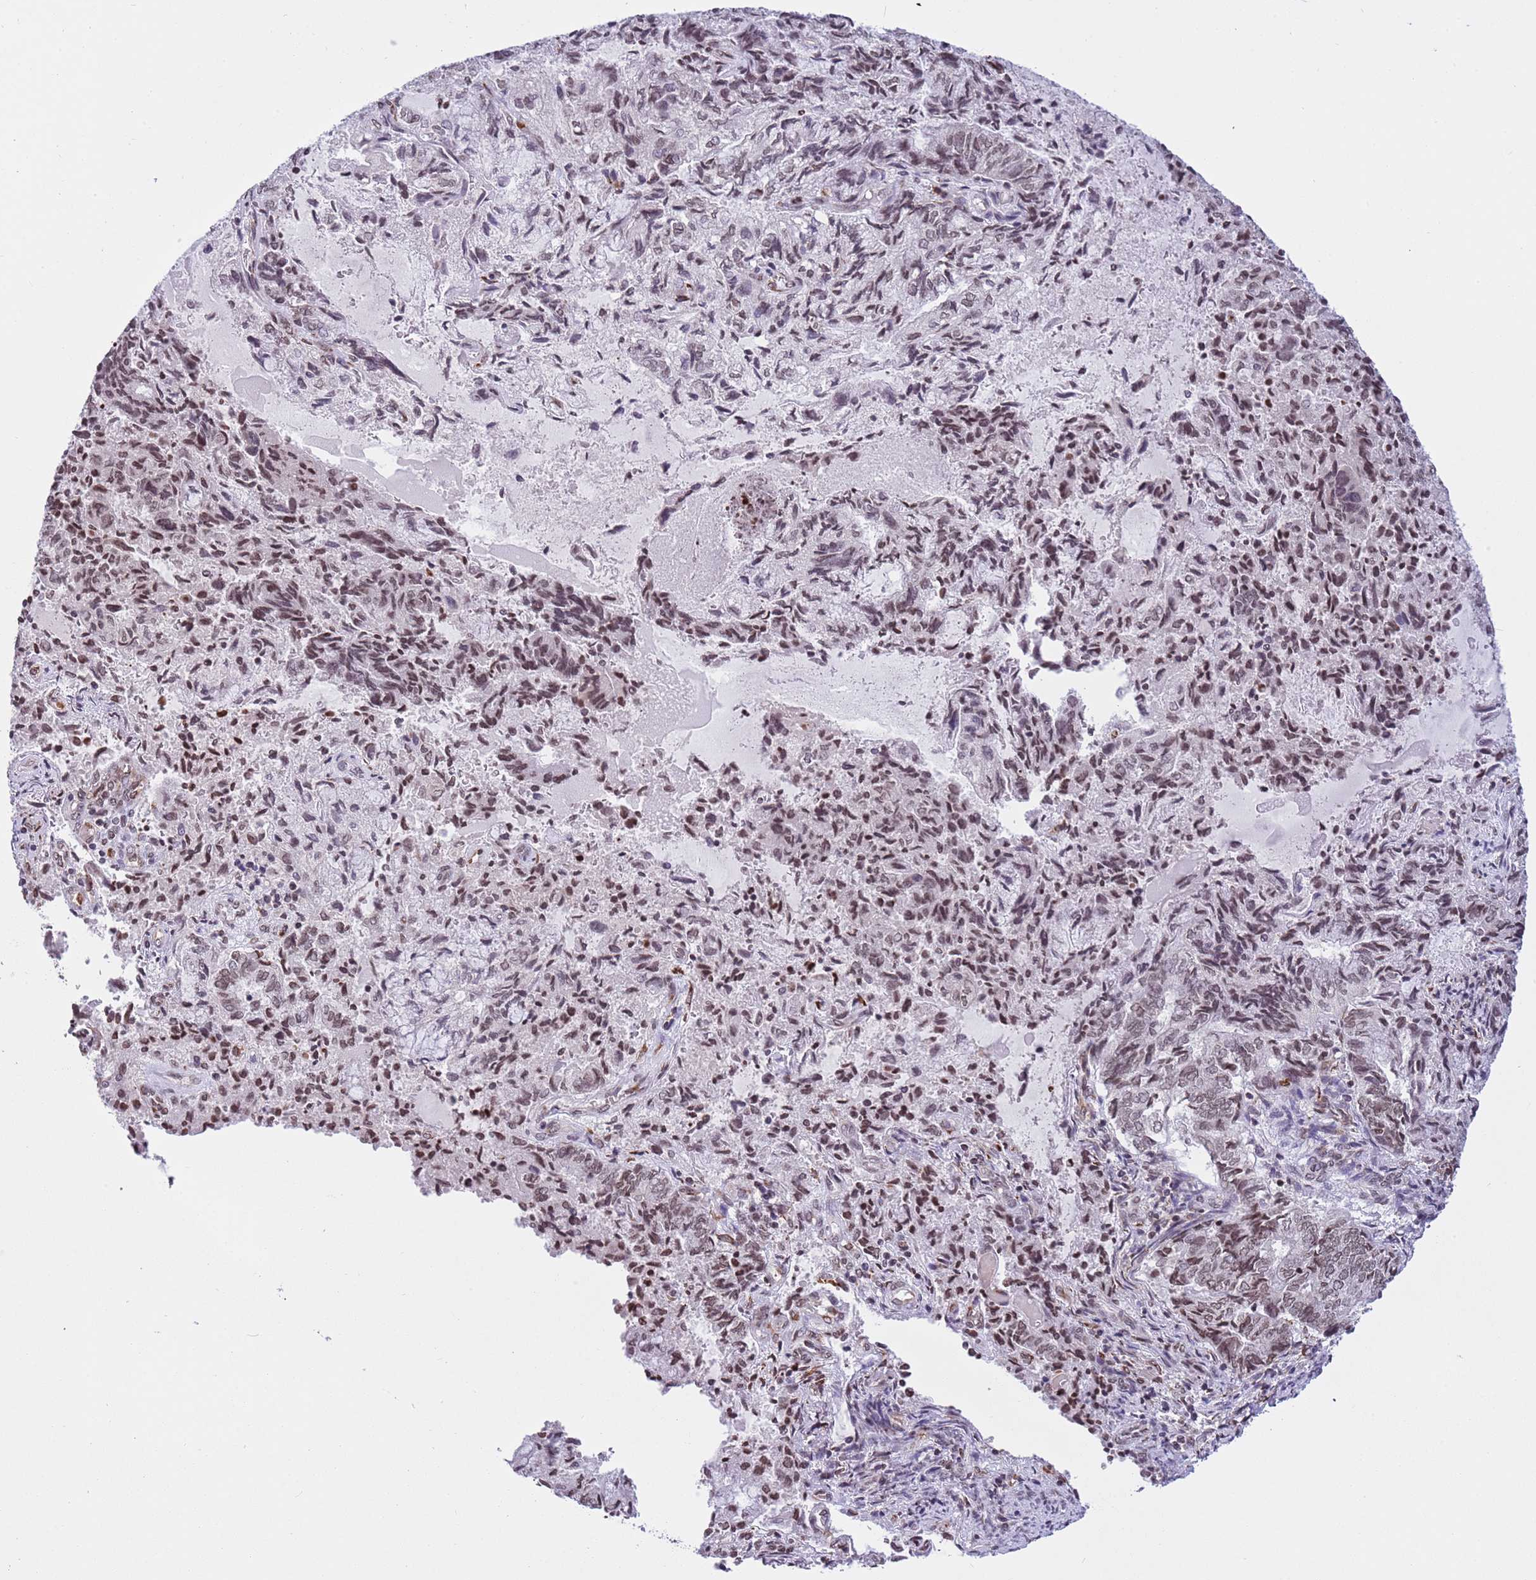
{"staining": {"intensity": "weak", "quantity": "25%-75%", "location": "nuclear"}, "tissue": "endometrial cancer", "cell_type": "Tumor cells", "image_type": "cancer", "snomed": [{"axis": "morphology", "description": "Adenocarcinoma, NOS"}, {"axis": "topography", "description": "Endometrium"}], "caption": "A brown stain shows weak nuclear expression of a protein in human endometrial cancer tumor cells.", "gene": "NRIP1", "patient": {"sex": "female", "age": 80}}